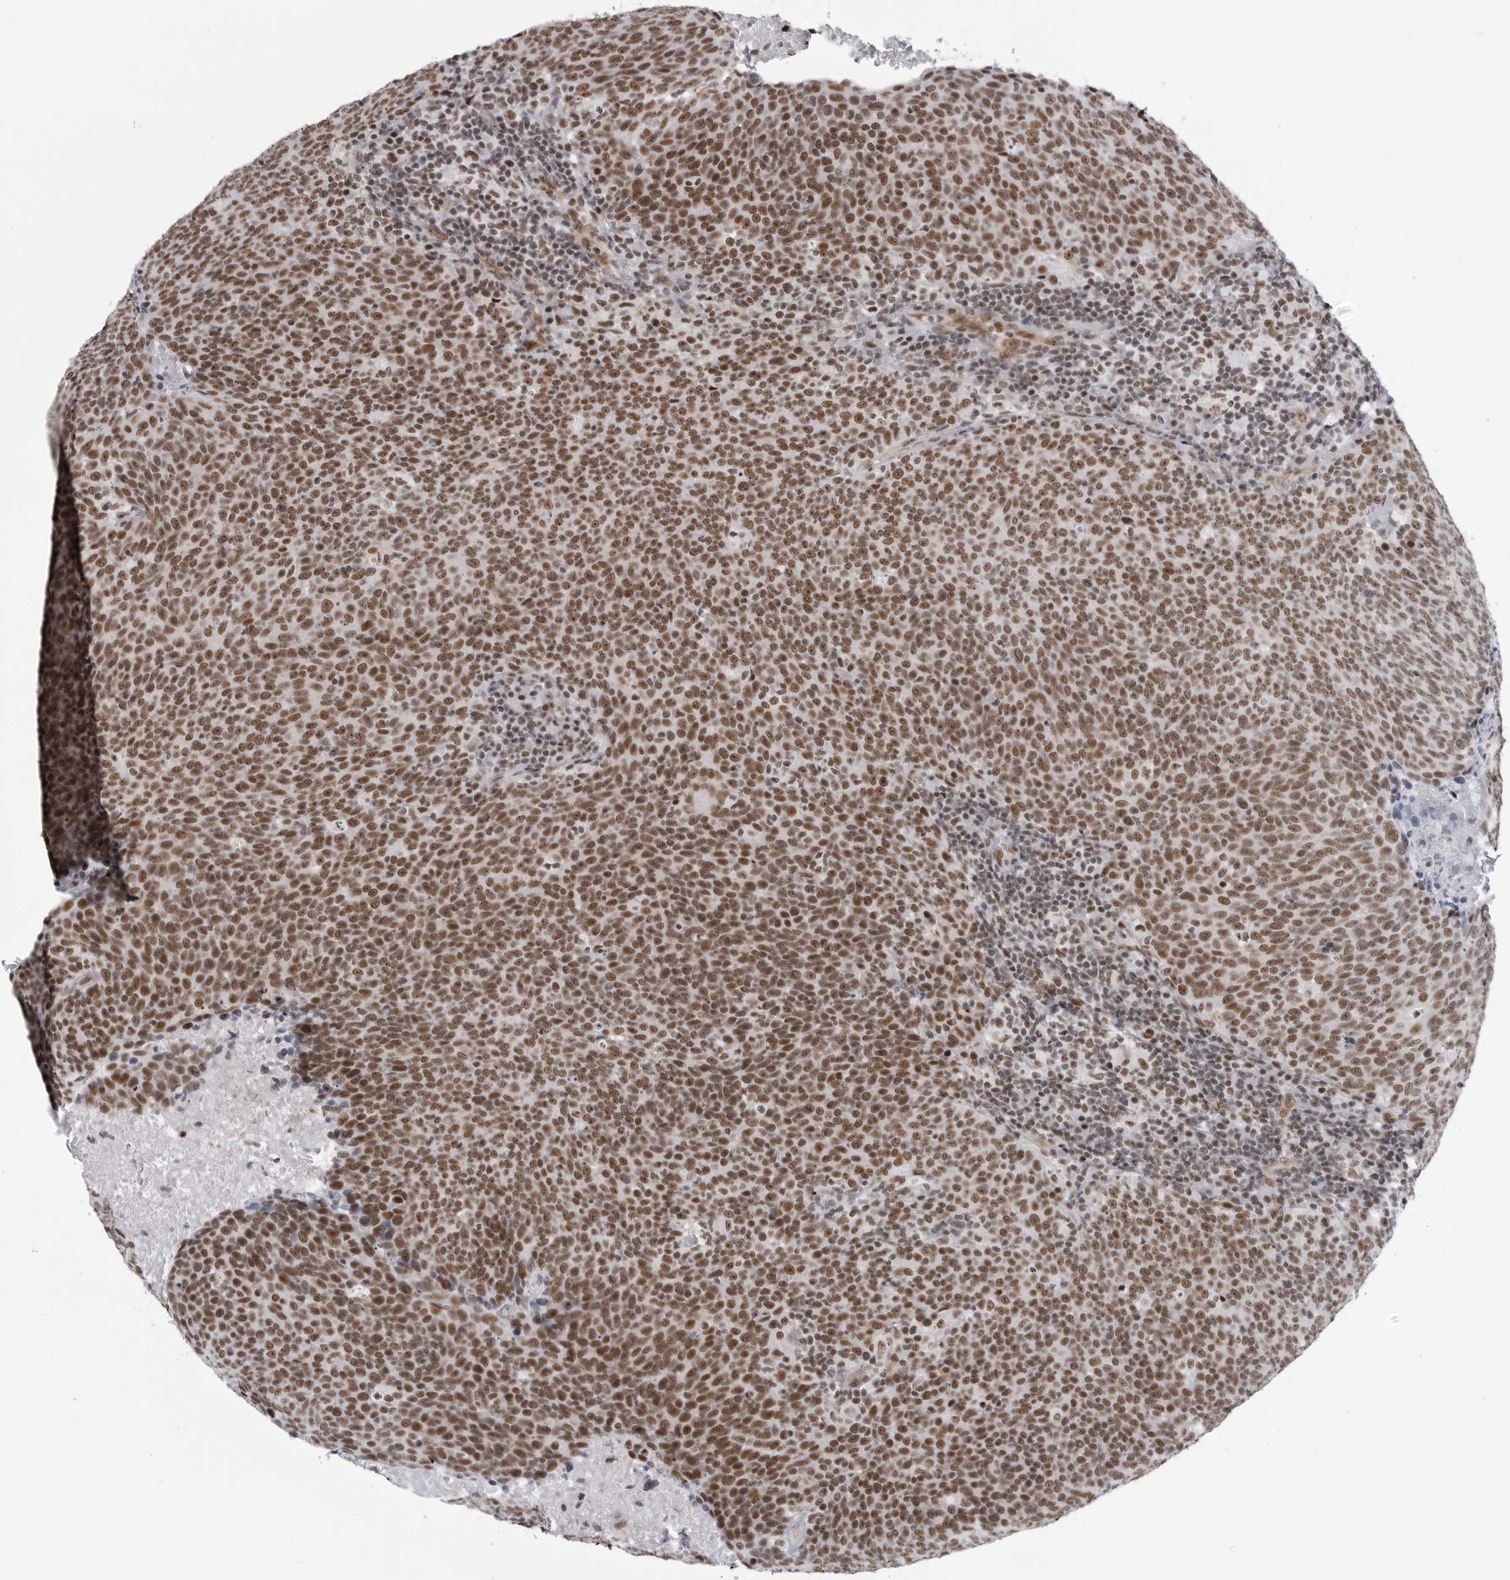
{"staining": {"intensity": "strong", "quantity": ">75%", "location": "nuclear"}, "tissue": "head and neck cancer", "cell_type": "Tumor cells", "image_type": "cancer", "snomed": [{"axis": "morphology", "description": "Squamous cell carcinoma, NOS"}, {"axis": "morphology", "description": "Squamous cell carcinoma, metastatic, NOS"}, {"axis": "topography", "description": "Lymph node"}, {"axis": "topography", "description": "Head-Neck"}], "caption": "The micrograph reveals staining of head and neck metastatic squamous cell carcinoma, revealing strong nuclear protein expression (brown color) within tumor cells.", "gene": "RNF26", "patient": {"sex": "male", "age": 62}}